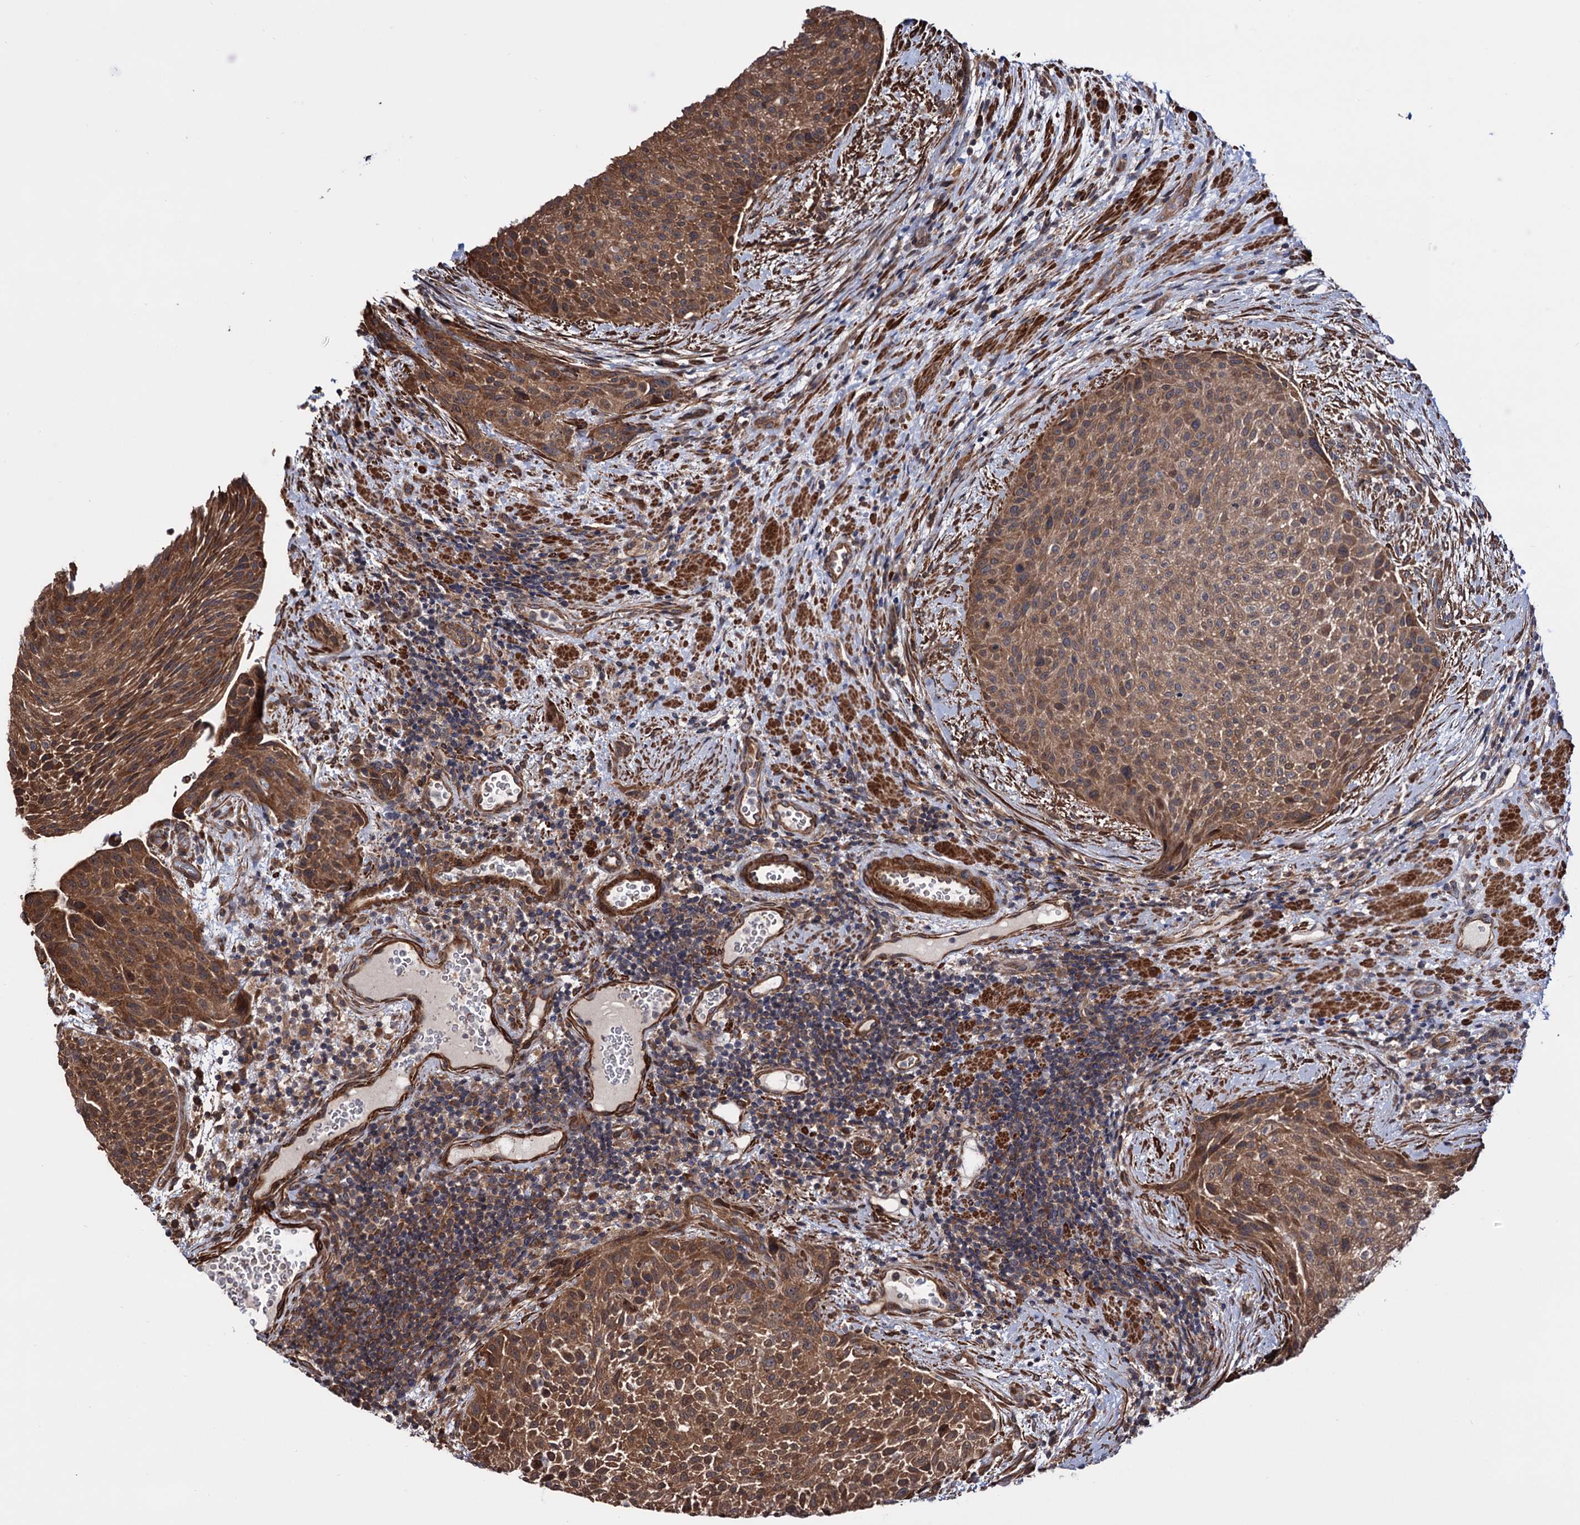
{"staining": {"intensity": "moderate", "quantity": ">75%", "location": "cytoplasmic/membranous"}, "tissue": "urothelial cancer", "cell_type": "Tumor cells", "image_type": "cancer", "snomed": [{"axis": "morphology", "description": "Normal tissue, NOS"}, {"axis": "morphology", "description": "Urothelial carcinoma, NOS"}, {"axis": "topography", "description": "Urinary bladder"}, {"axis": "topography", "description": "Peripheral nerve tissue"}], "caption": "The immunohistochemical stain shows moderate cytoplasmic/membranous staining in tumor cells of urothelial cancer tissue.", "gene": "FERMT2", "patient": {"sex": "male", "age": 35}}